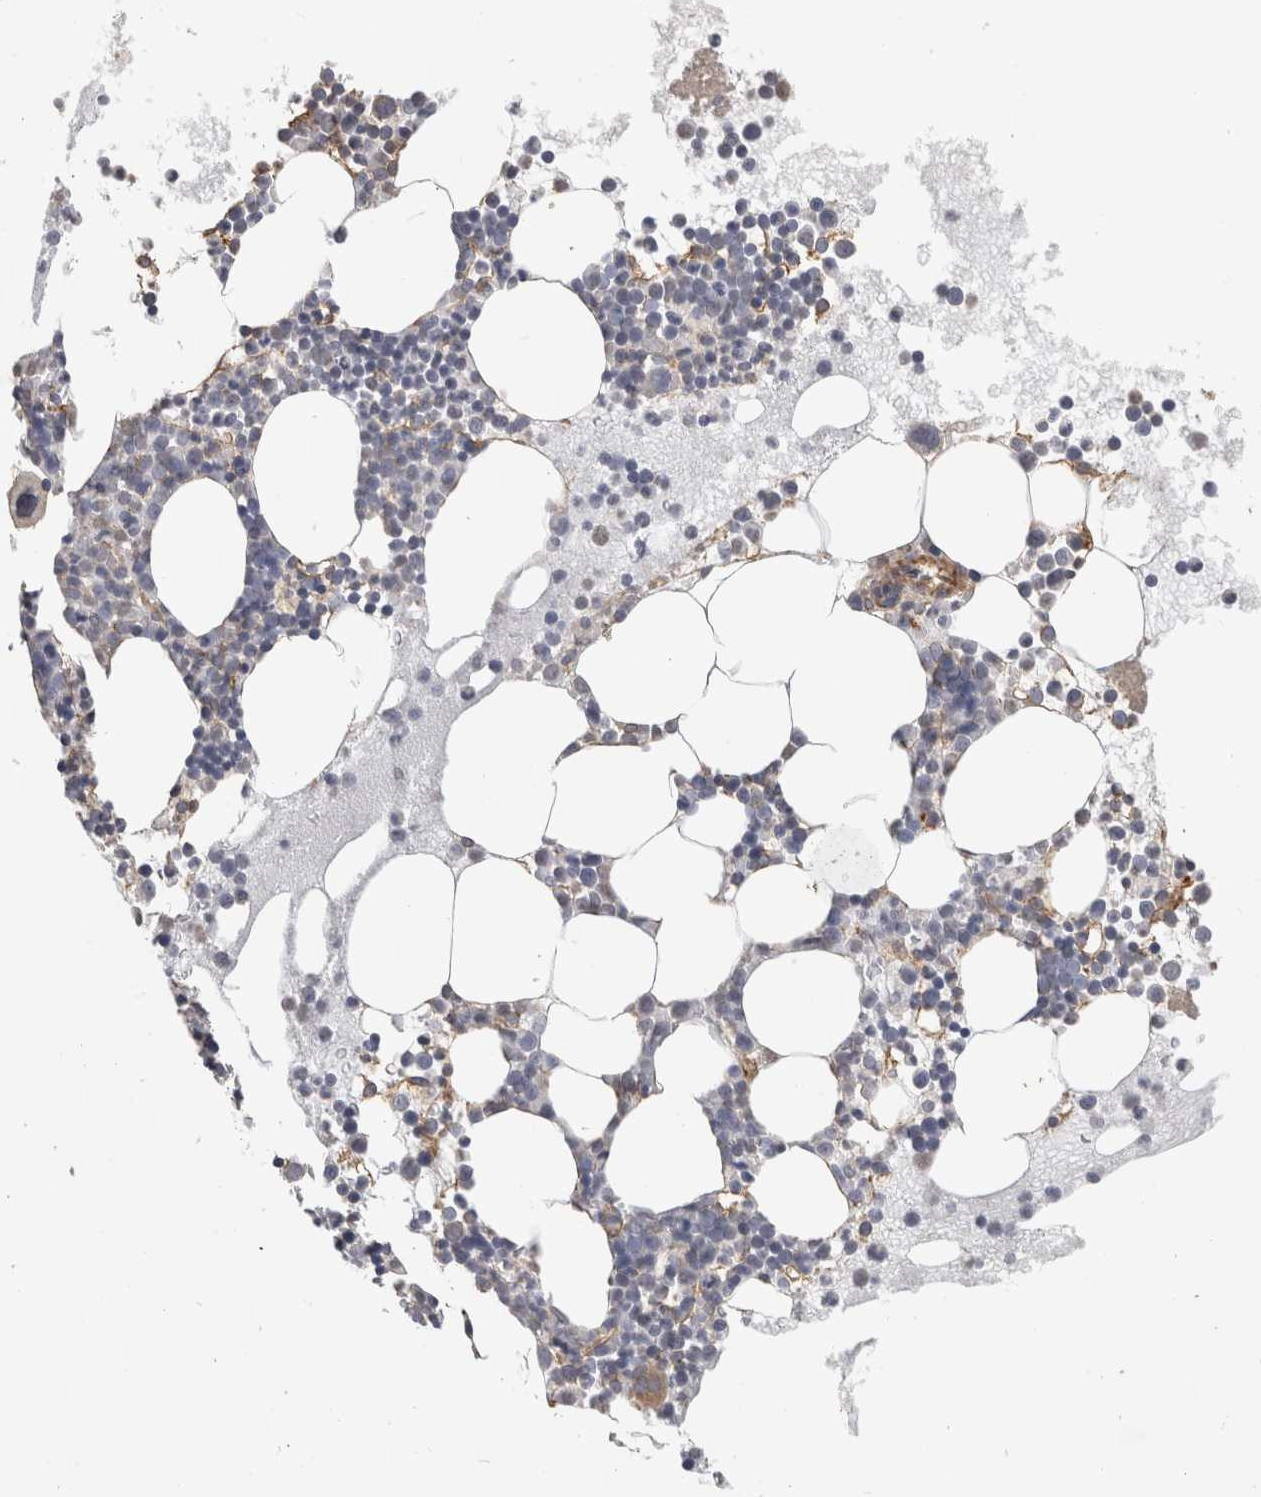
{"staining": {"intensity": "moderate", "quantity": "<25%", "location": "cytoplasmic/membranous"}, "tissue": "bone marrow", "cell_type": "Hematopoietic cells", "image_type": "normal", "snomed": [{"axis": "morphology", "description": "Normal tissue, NOS"}, {"axis": "morphology", "description": "Inflammation, NOS"}, {"axis": "topography", "description": "Bone marrow"}], "caption": "Benign bone marrow reveals moderate cytoplasmic/membranous positivity in approximately <25% of hematopoietic cells.", "gene": "RECK", "patient": {"sex": "female", "age": 45}}